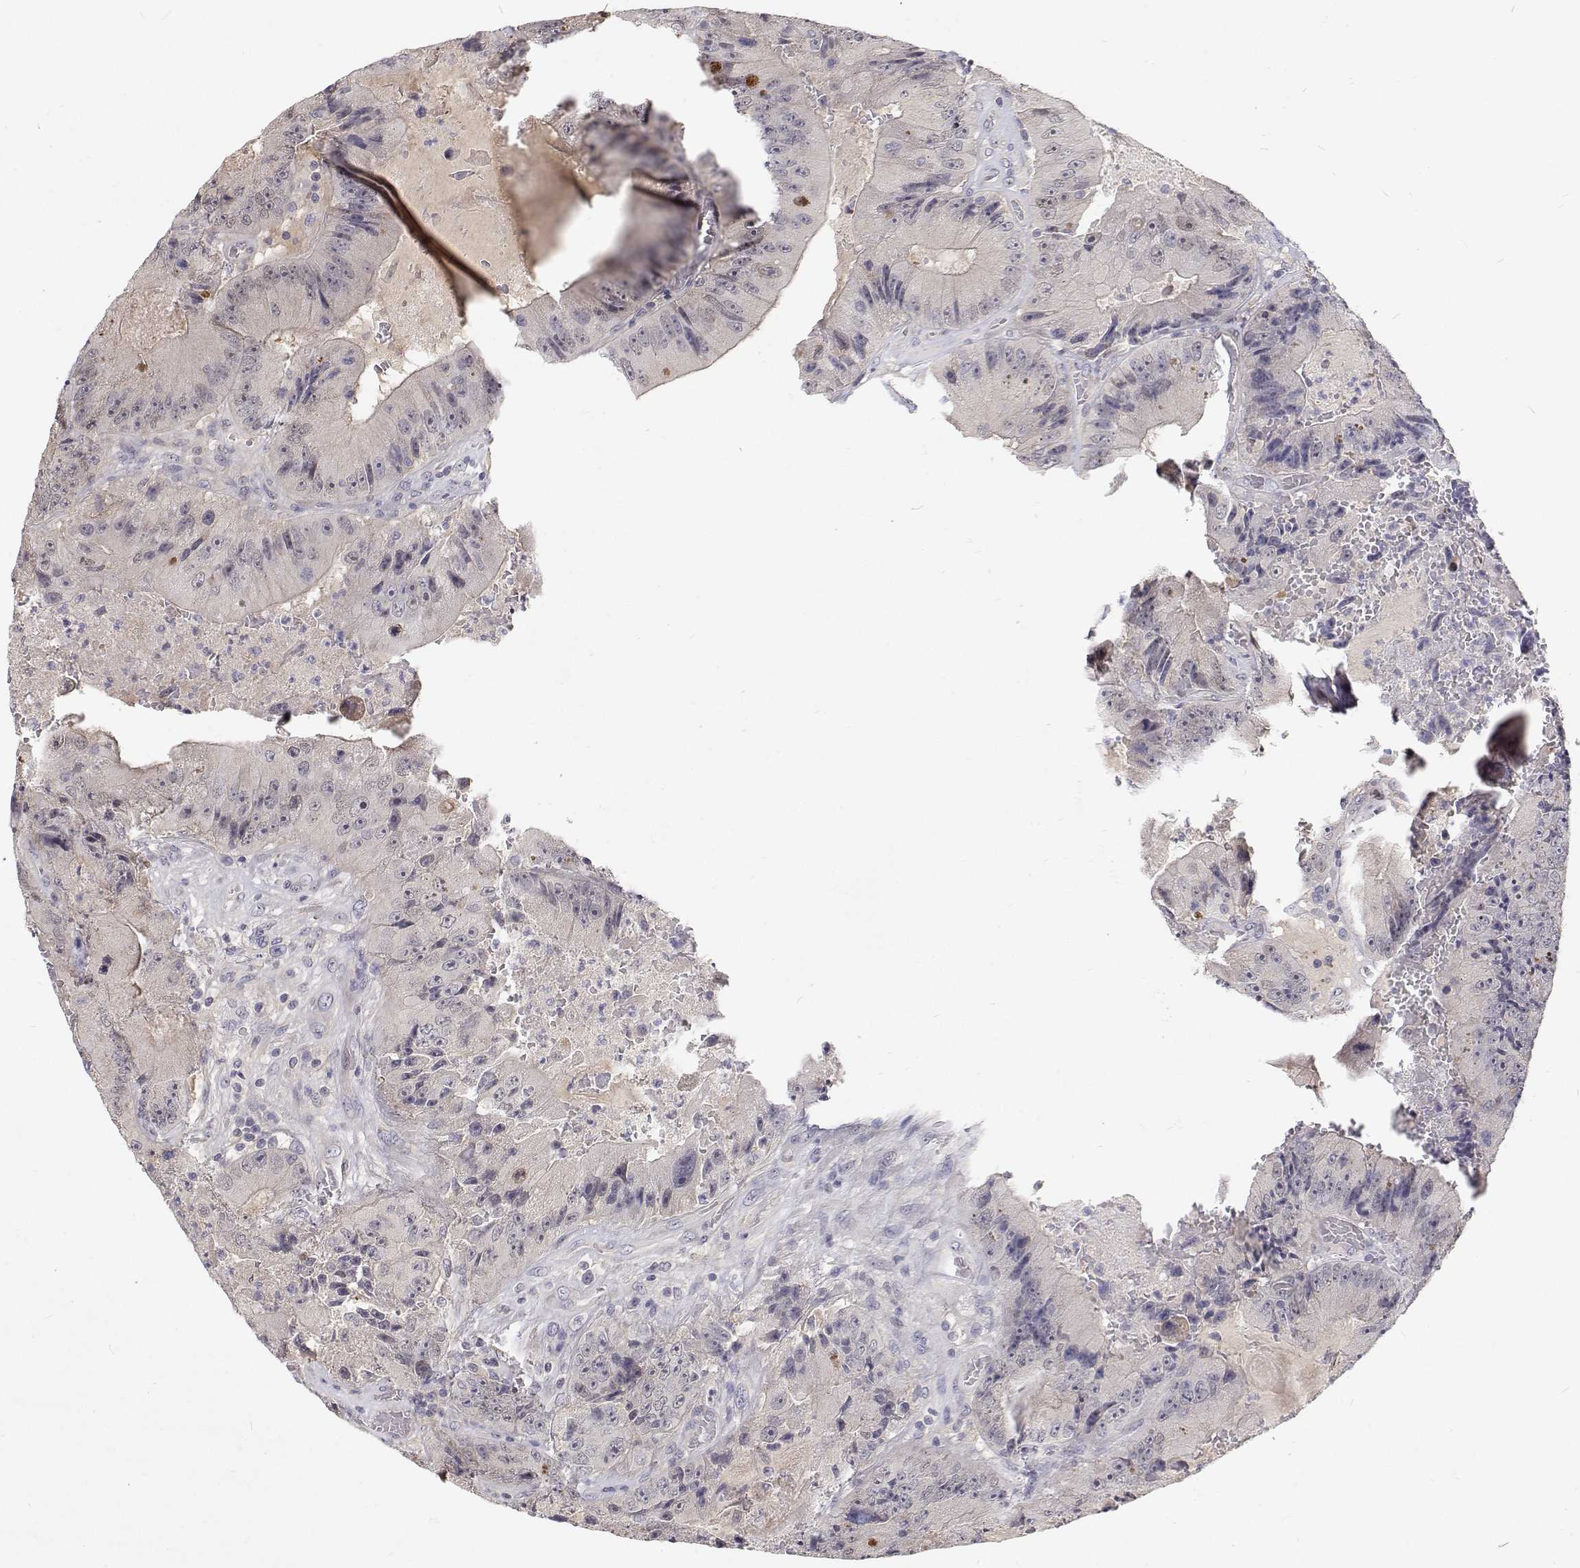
{"staining": {"intensity": "negative", "quantity": "none", "location": "none"}, "tissue": "colorectal cancer", "cell_type": "Tumor cells", "image_type": "cancer", "snomed": [{"axis": "morphology", "description": "Adenocarcinoma, NOS"}, {"axis": "topography", "description": "Colon"}], "caption": "A high-resolution photomicrograph shows immunohistochemistry (IHC) staining of adenocarcinoma (colorectal), which displays no significant expression in tumor cells. (DAB (3,3'-diaminobenzidine) immunohistochemistry, high magnification).", "gene": "MYPN", "patient": {"sex": "female", "age": 86}}